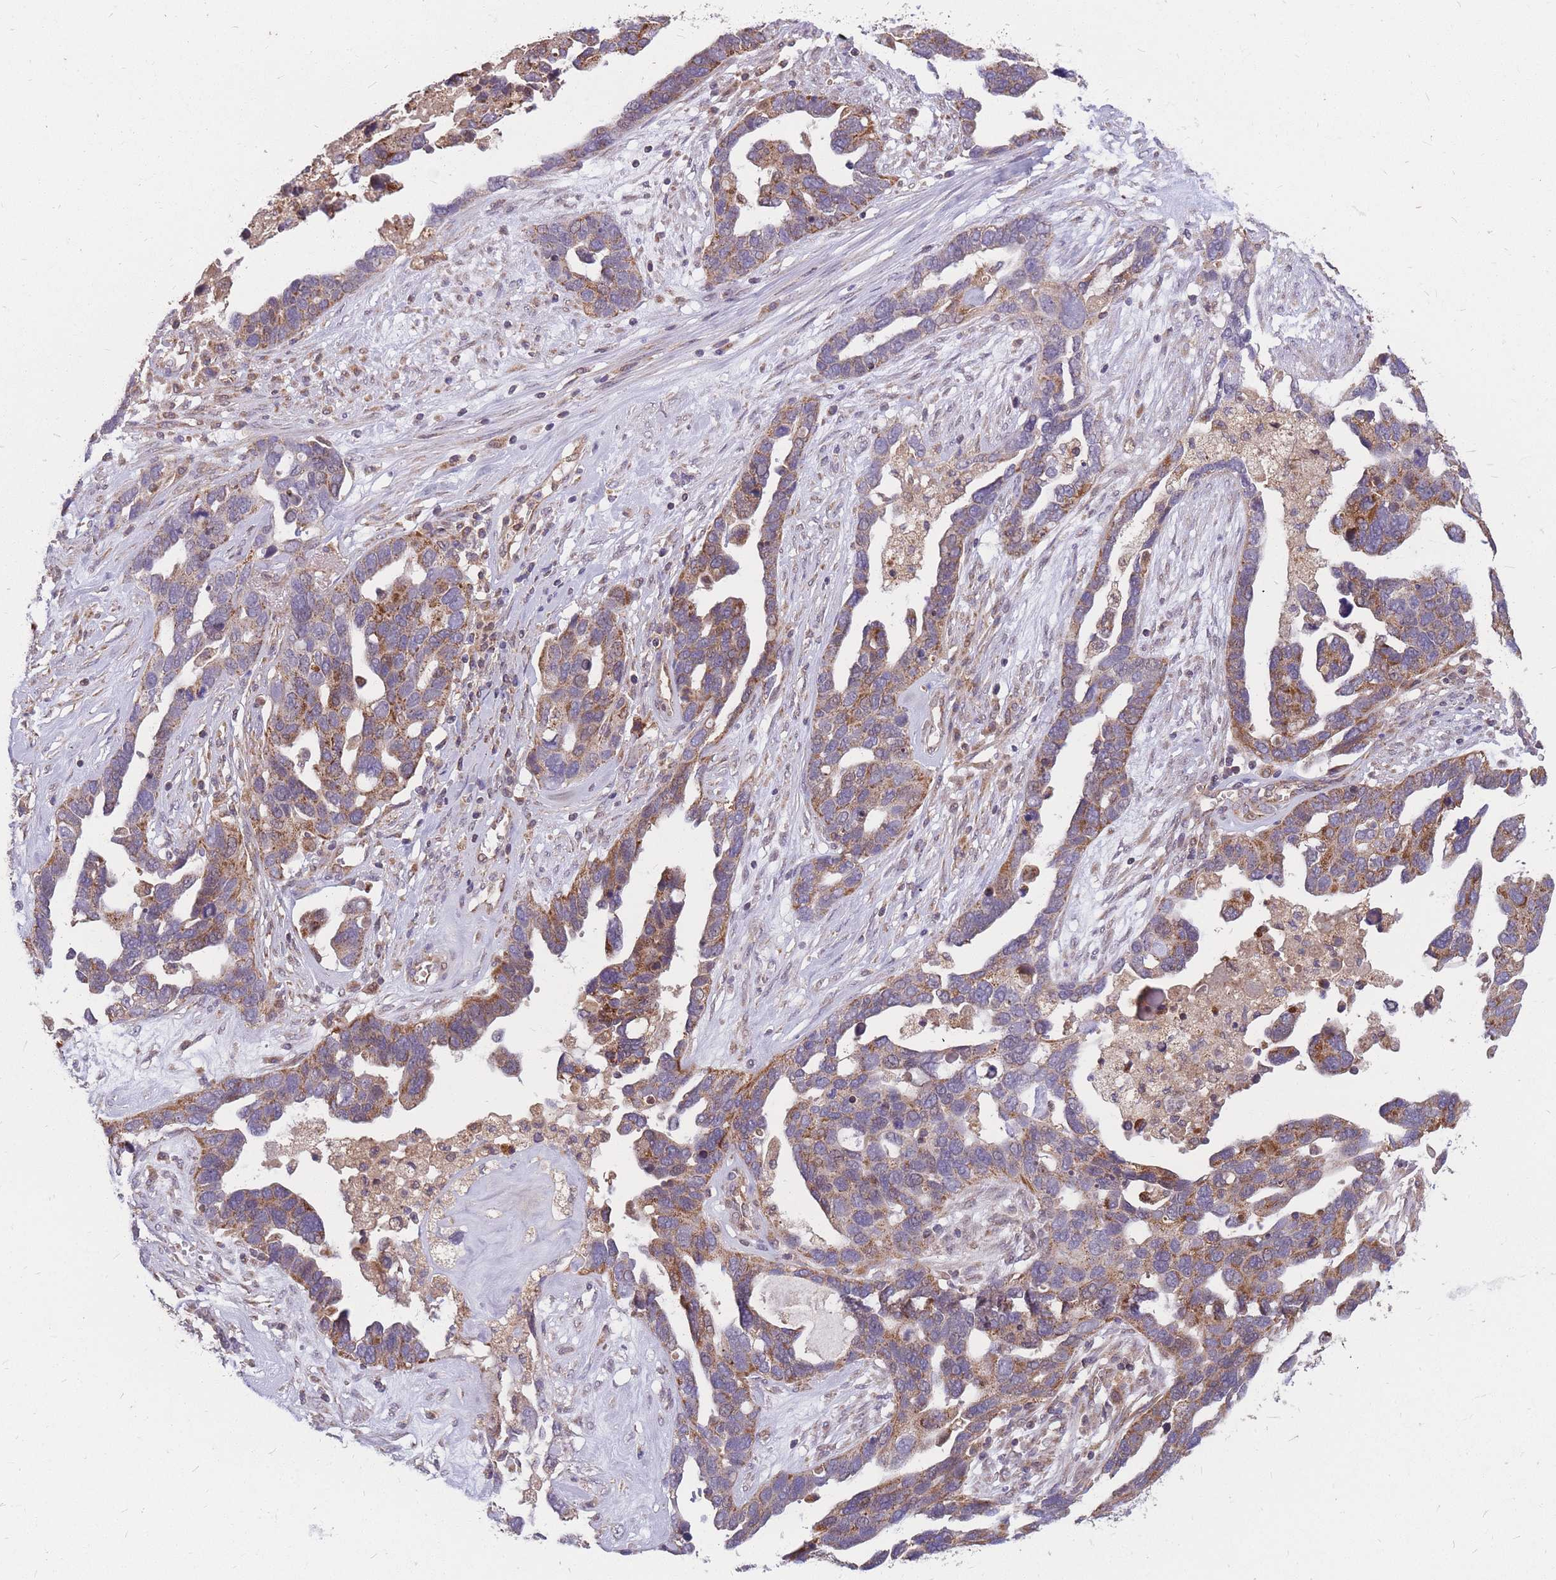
{"staining": {"intensity": "moderate", "quantity": "25%-75%", "location": "cytoplasmic/membranous"}, "tissue": "ovarian cancer", "cell_type": "Tumor cells", "image_type": "cancer", "snomed": [{"axis": "morphology", "description": "Cystadenocarcinoma, serous, NOS"}, {"axis": "topography", "description": "Ovary"}], "caption": "Ovarian serous cystadenocarcinoma was stained to show a protein in brown. There is medium levels of moderate cytoplasmic/membranous staining in approximately 25%-75% of tumor cells.", "gene": "PTPMT1", "patient": {"sex": "female", "age": 54}}